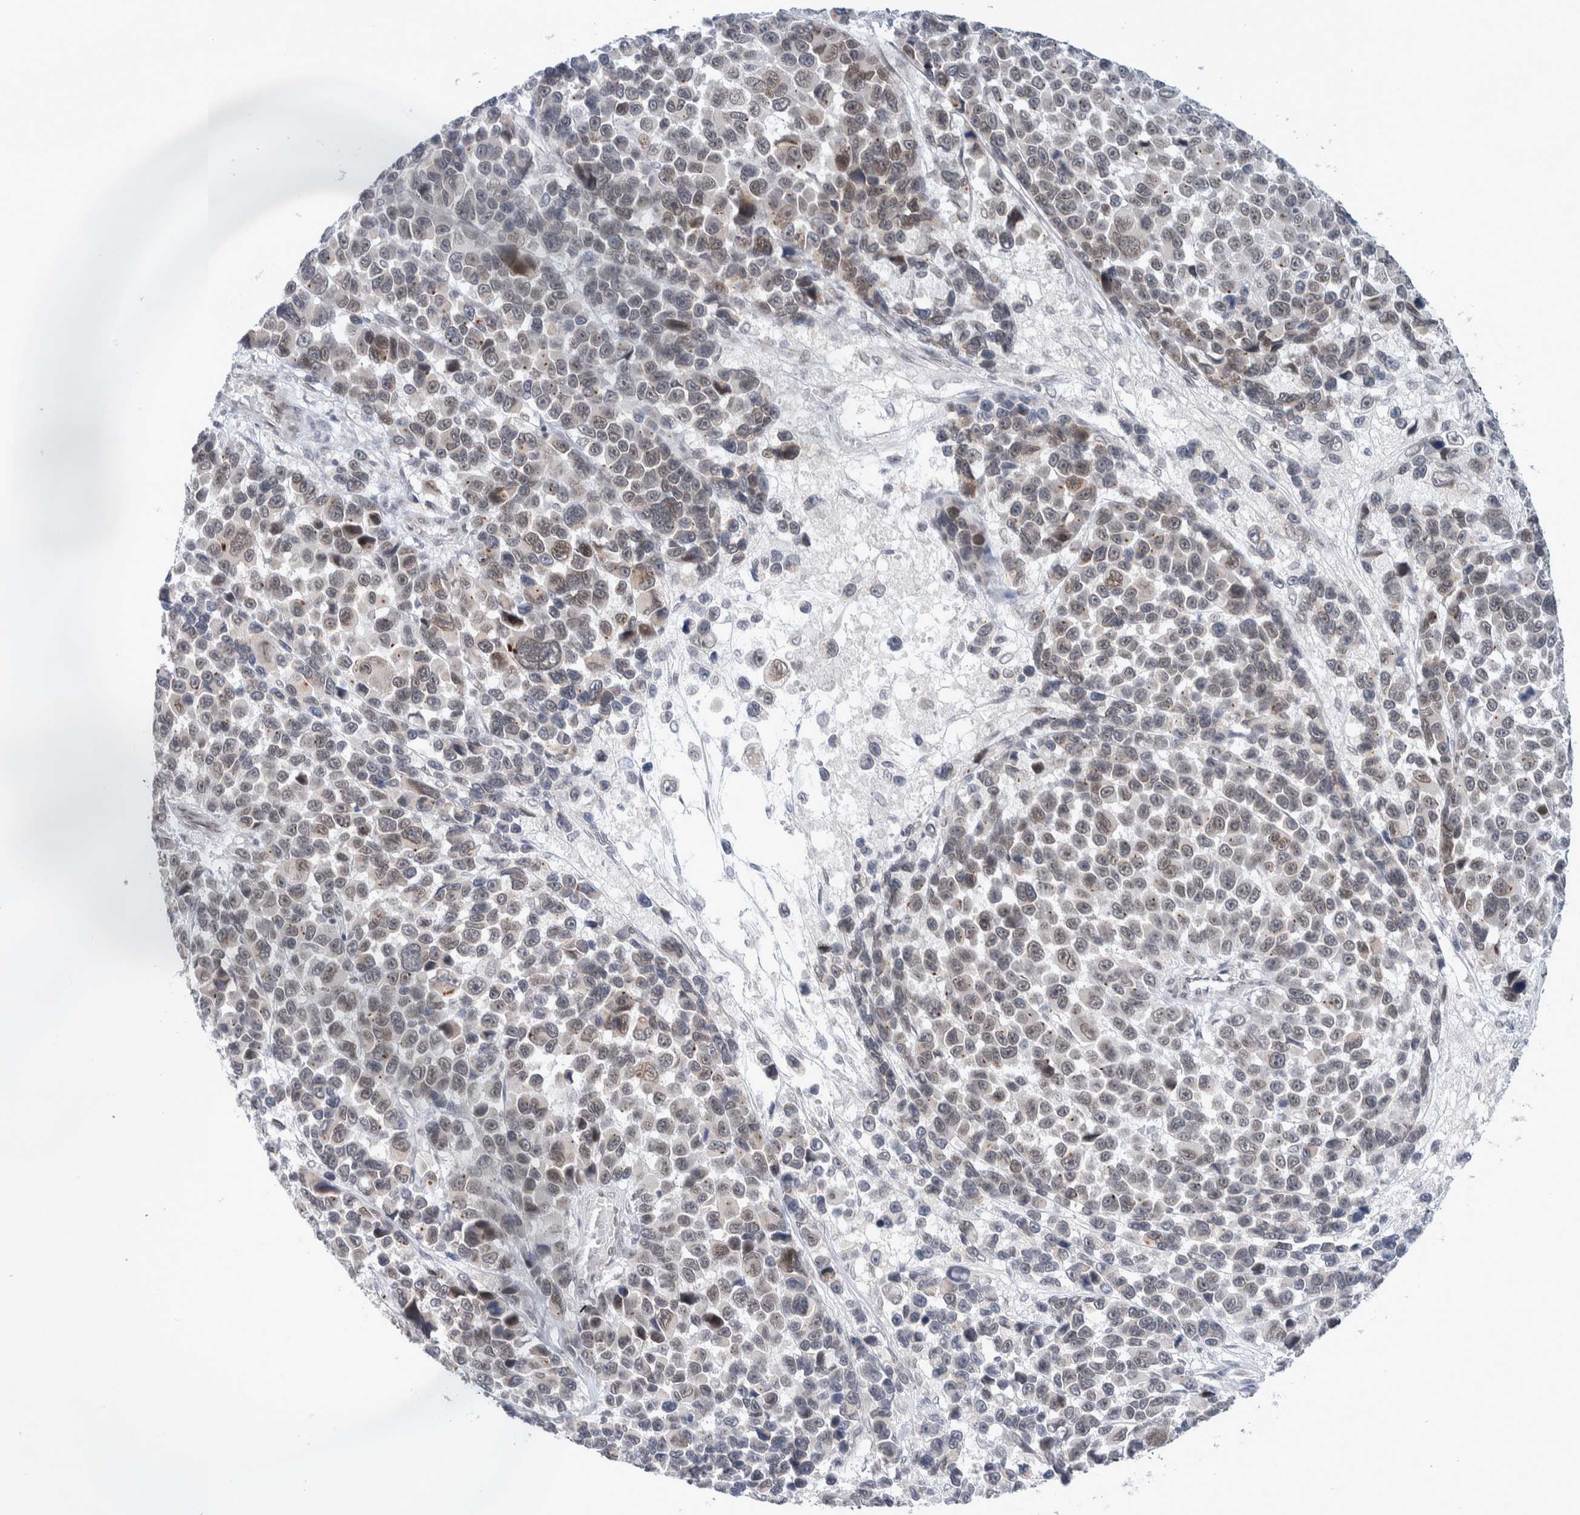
{"staining": {"intensity": "weak", "quantity": "25%-75%", "location": "nuclear"}, "tissue": "melanoma", "cell_type": "Tumor cells", "image_type": "cancer", "snomed": [{"axis": "morphology", "description": "Malignant melanoma, NOS"}, {"axis": "topography", "description": "Skin"}], "caption": "Protein expression by immunohistochemistry (IHC) displays weak nuclear expression in about 25%-75% of tumor cells in malignant melanoma.", "gene": "CRAT", "patient": {"sex": "male", "age": 53}}